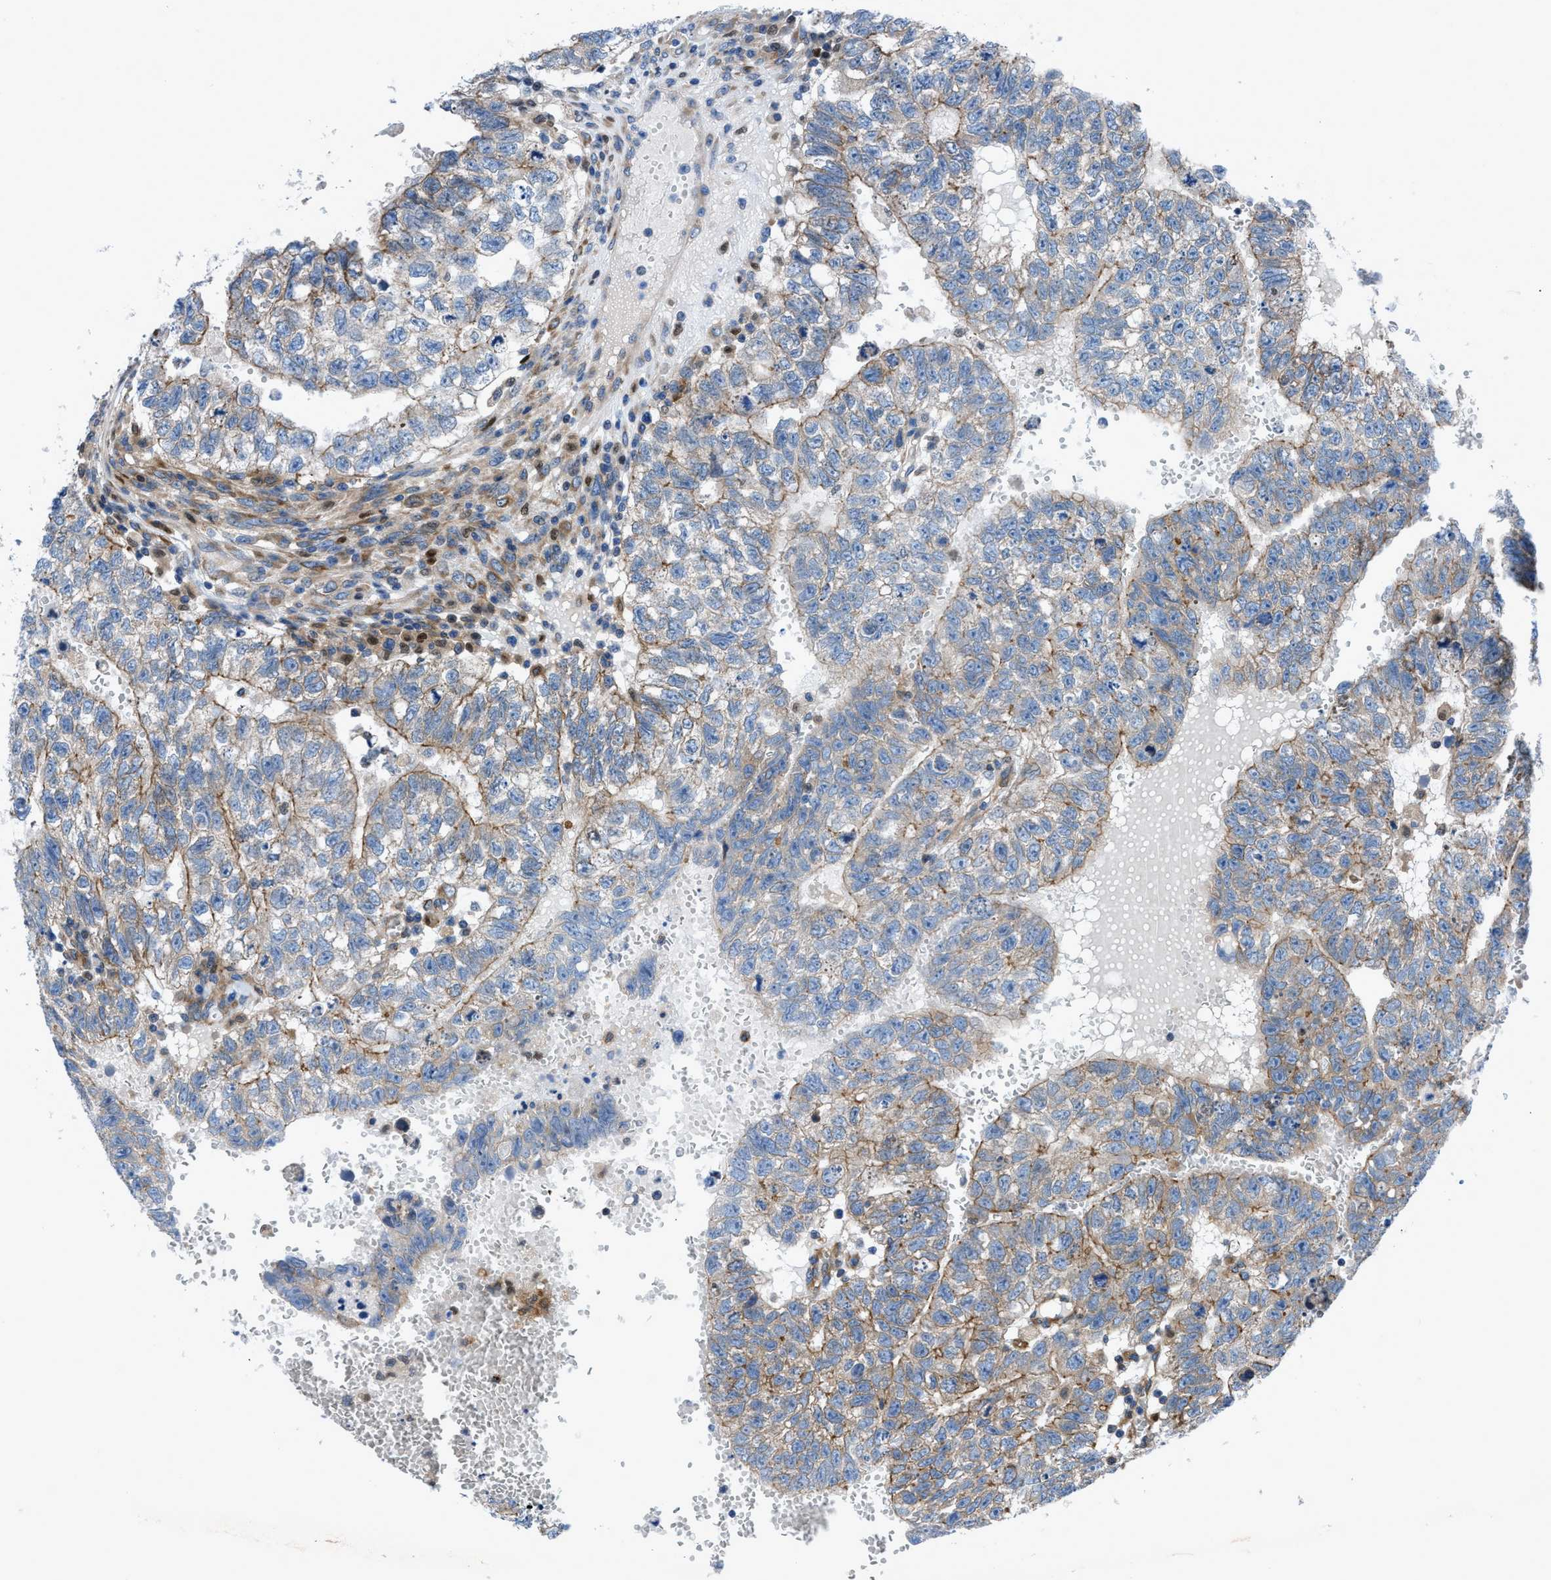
{"staining": {"intensity": "weak", "quantity": ">75%", "location": "cytoplasmic/membranous"}, "tissue": "testis cancer", "cell_type": "Tumor cells", "image_type": "cancer", "snomed": [{"axis": "morphology", "description": "Seminoma, NOS"}, {"axis": "morphology", "description": "Carcinoma, Embryonal, NOS"}, {"axis": "topography", "description": "Testis"}], "caption": "This micrograph displays IHC staining of testis seminoma, with low weak cytoplasmic/membranous staining in about >75% of tumor cells.", "gene": "DMAC1", "patient": {"sex": "male", "age": 38}}